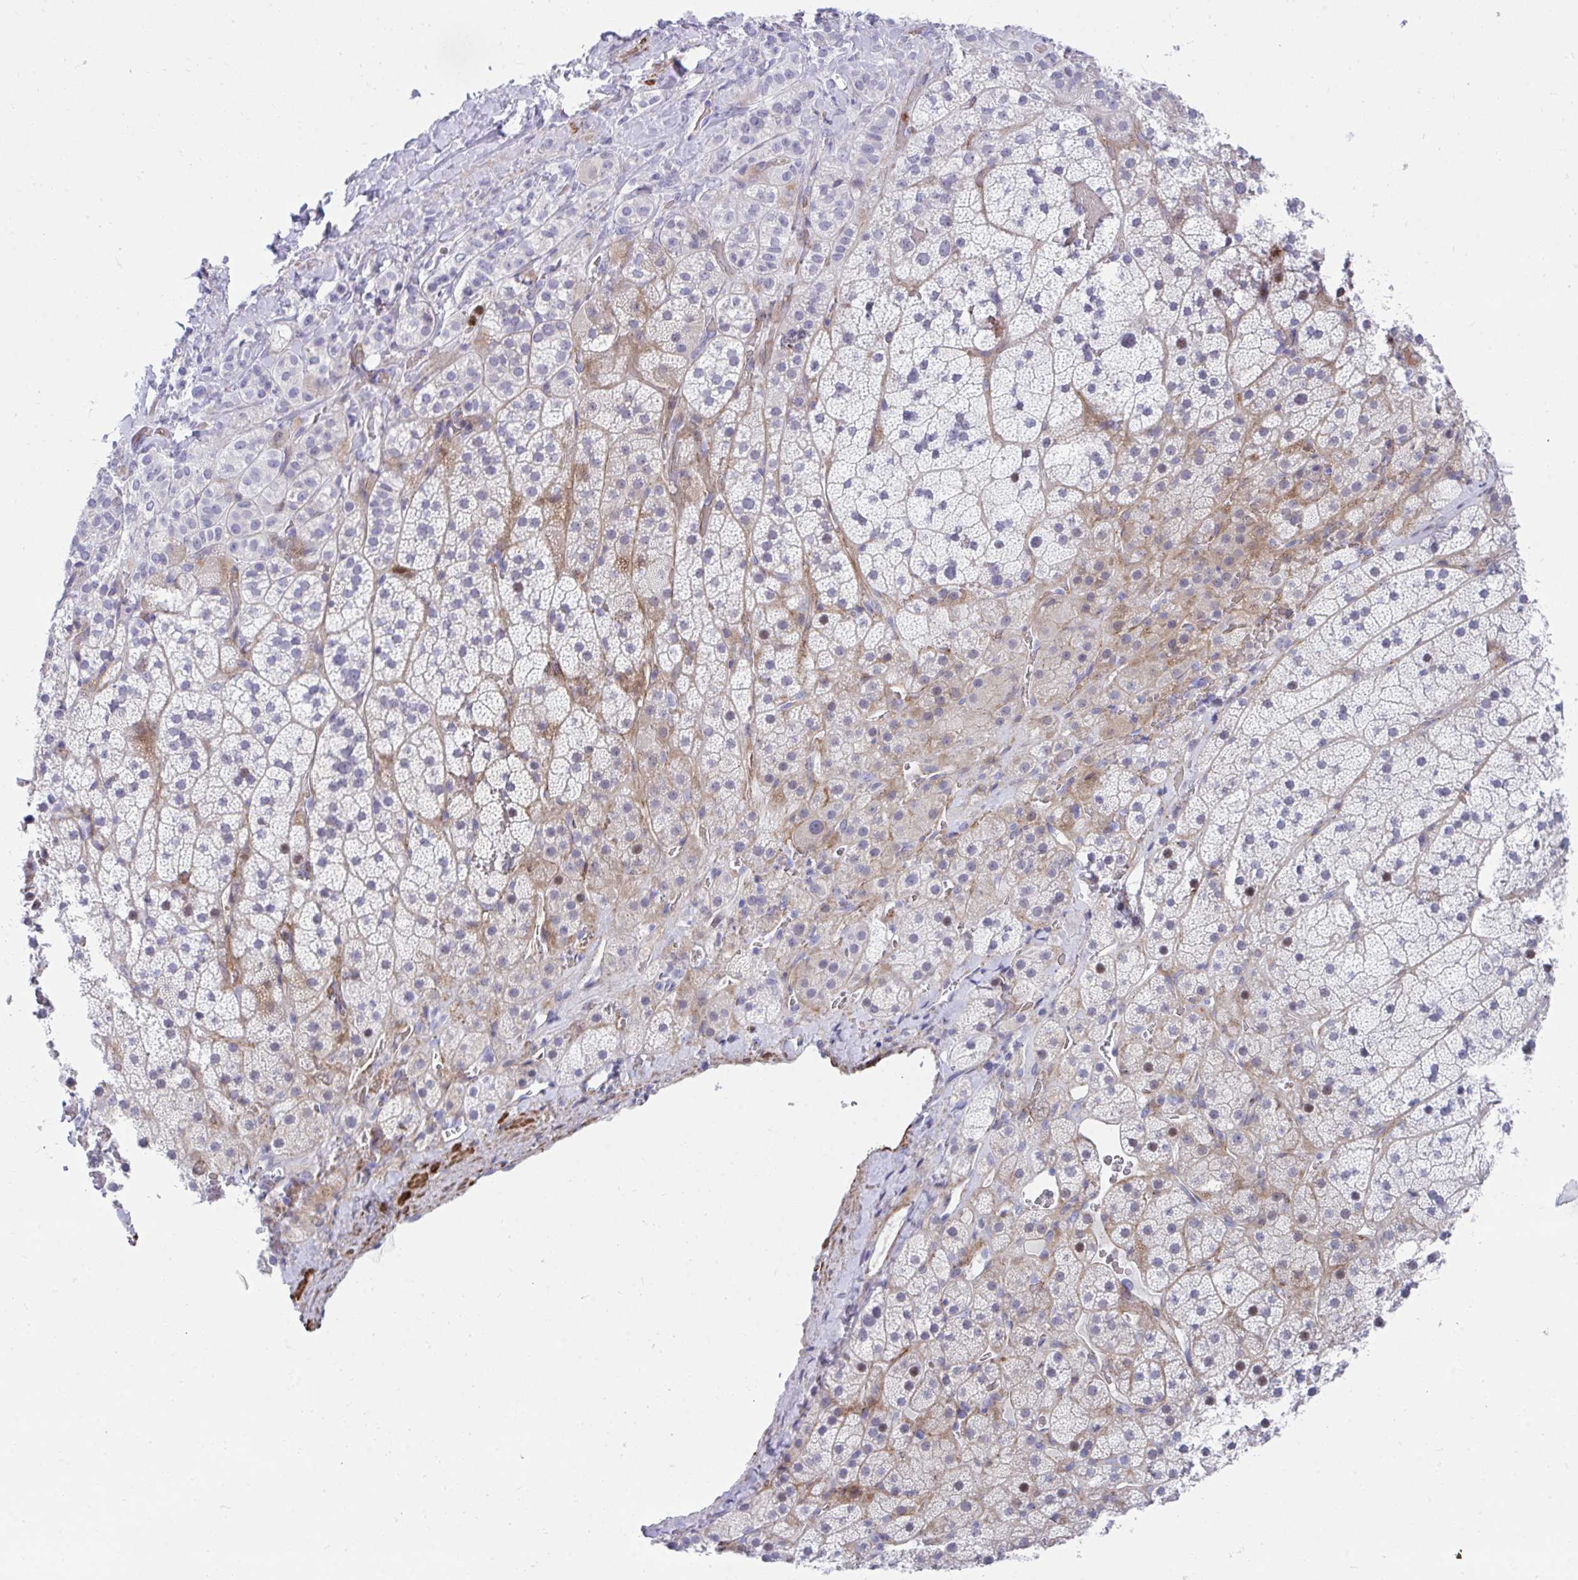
{"staining": {"intensity": "moderate", "quantity": "<25%", "location": "cytoplasmic/membranous"}, "tissue": "adrenal gland", "cell_type": "Glandular cells", "image_type": "normal", "snomed": [{"axis": "morphology", "description": "Normal tissue, NOS"}, {"axis": "topography", "description": "Adrenal gland"}], "caption": "A low amount of moderate cytoplasmic/membranous positivity is identified in approximately <25% of glandular cells in normal adrenal gland.", "gene": "CSTB", "patient": {"sex": "male", "age": 57}}